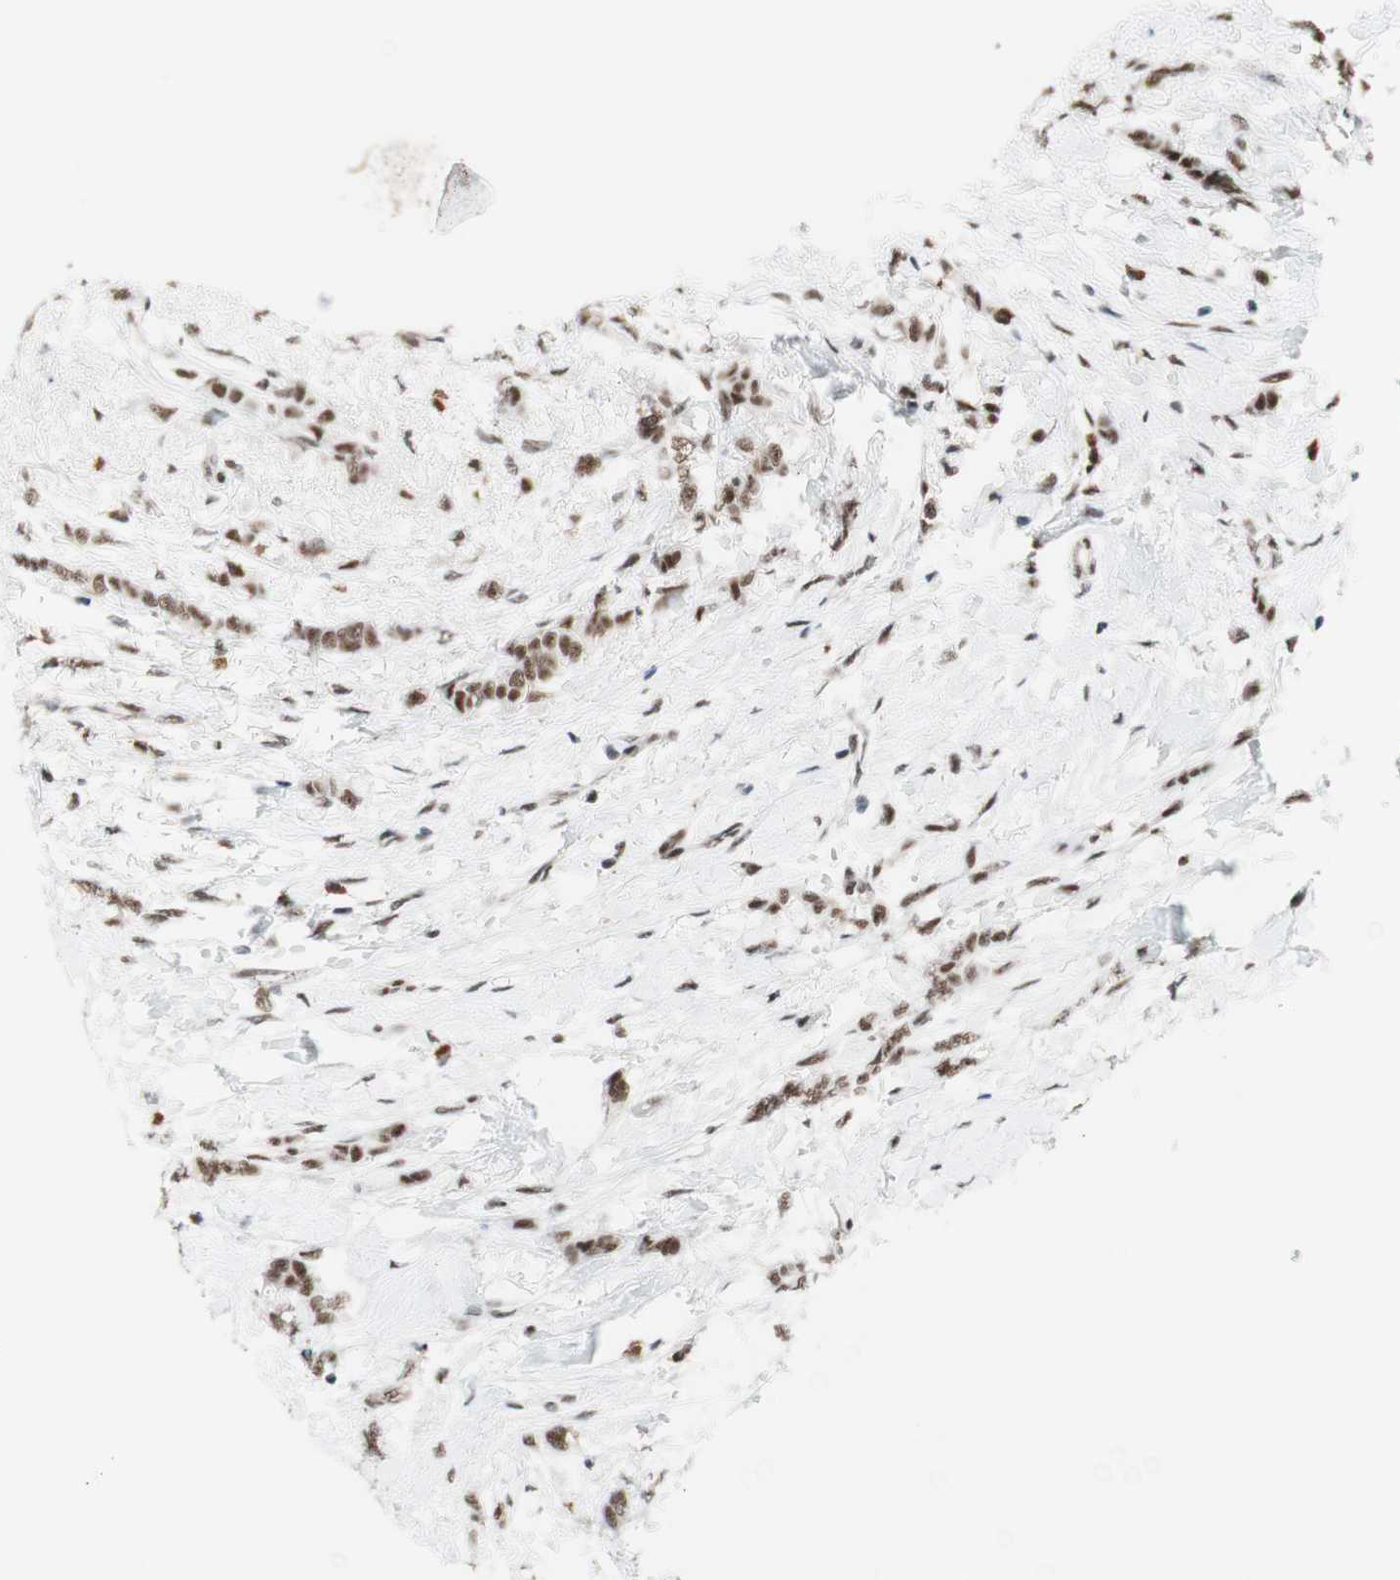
{"staining": {"intensity": "moderate", "quantity": ">75%", "location": "nuclear"}, "tissue": "breast cancer", "cell_type": "Tumor cells", "image_type": "cancer", "snomed": [{"axis": "morphology", "description": "Lobular carcinoma, in situ"}, {"axis": "morphology", "description": "Lobular carcinoma"}, {"axis": "topography", "description": "Breast"}], "caption": "IHC of human breast cancer displays medium levels of moderate nuclear positivity in approximately >75% of tumor cells. (DAB IHC, brown staining for protein, blue staining for nuclei).", "gene": "PRPF19", "patient": {"sex": "female", "age": 41}}